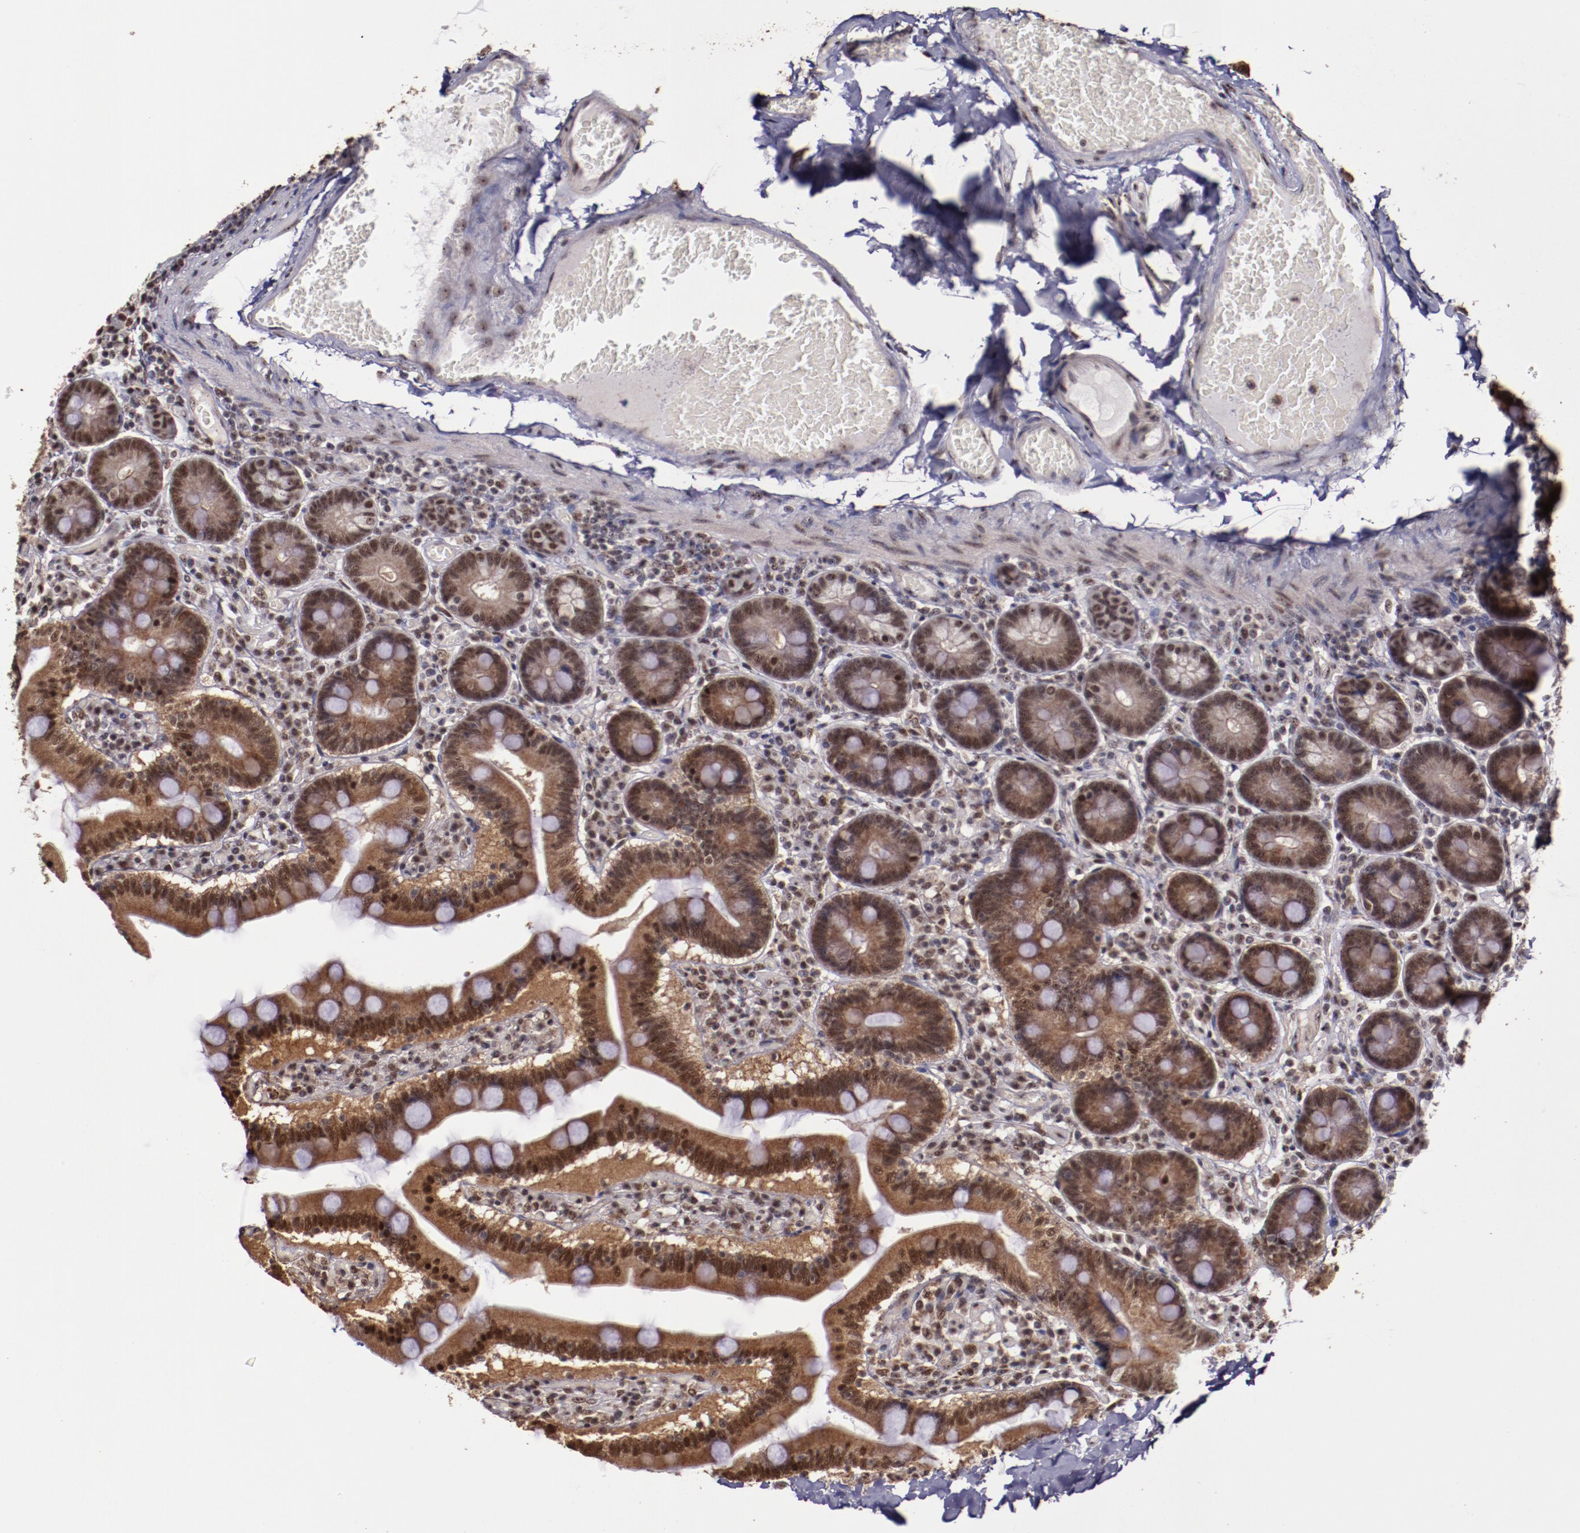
{"staining": {"intensity": "moderate", "quantity": ">75%", "location": "cytoplasmic/membranous,nuclear"}, "tissue": "duodenum", "cell_type": "Glandular cells", "image_type": "normal", "snomed": [{"axis": "morphology", "description": "Normal tissue, NOS"}, {"axis": "topography", "description": "Duodenum"}], "caption": "DAB immunohistochemical staining of unremarkable human duodenum demonstrates moderate cytoplasmic/membranous,nuclear protein positivity in about >75% of glandular cells.", "gene": "CECR2", "patient": {"sex": "male", "age": 66}}